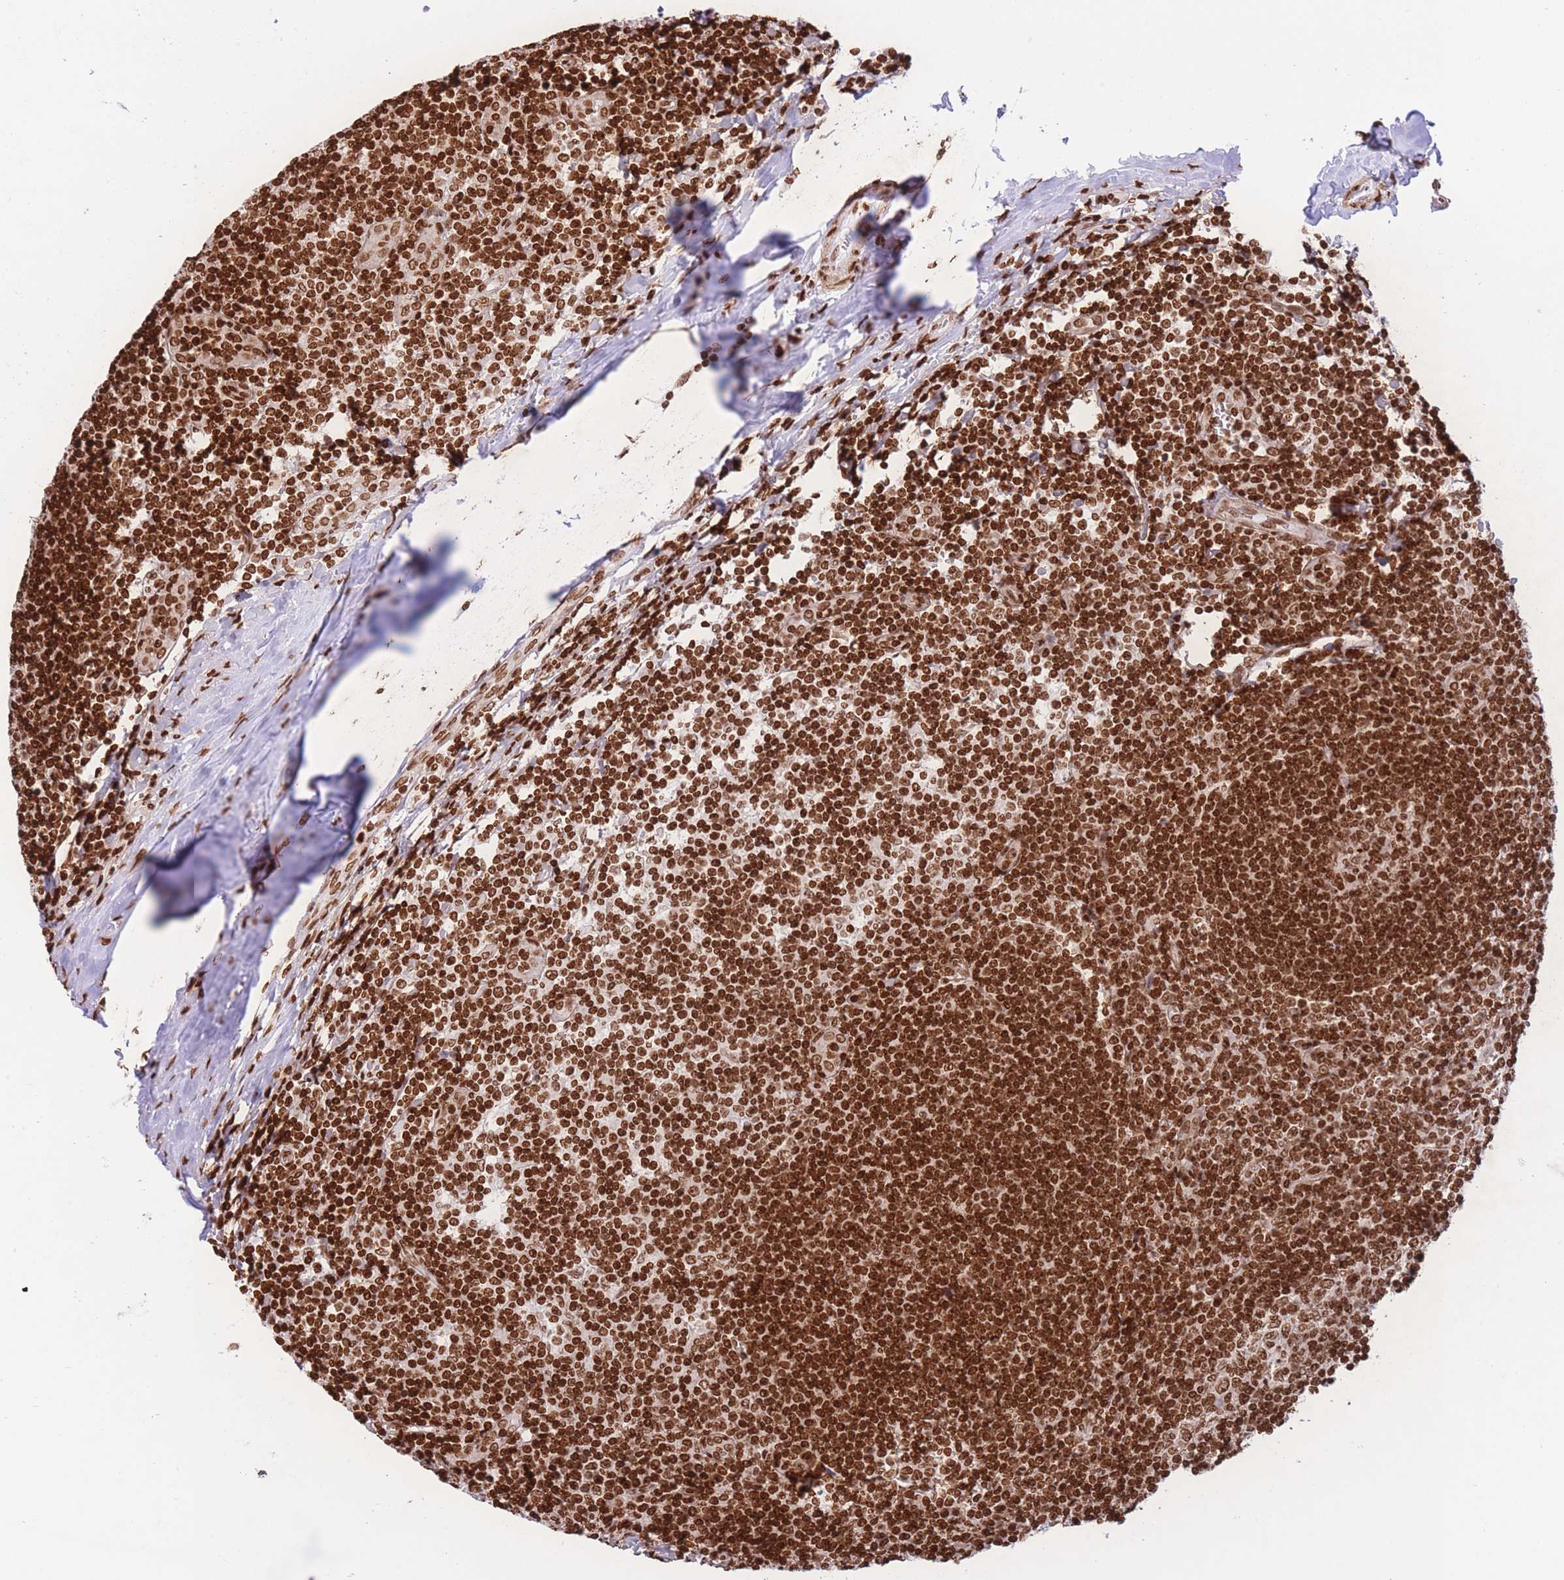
{"staining": {"intensity": "strong", "quantity": ">75%", "location": "nuclear"}, "tissue": "tonsil", "cell_type": "Germinal center cells", "image_type": "normal", "snomed": [{"axis": "morphology", "description": "Normal tissue, NOS"}, {"axis": "topography", "description": "Tonsil"}], "caption": "DAB (3,3'-diaminobenzidine) immunohistochemical staining of benign tonsil reveals strong nuclear protein positivity in approximately >75% of germinal center cells. Using DAB (3,3'-diaminobenzidine) (brown) and hematoxylin (blue) stains, captured at high magnification using brightfield microscopy.", "gene": "H2BC10", "patient": {"sex": "male", "age": 27}}